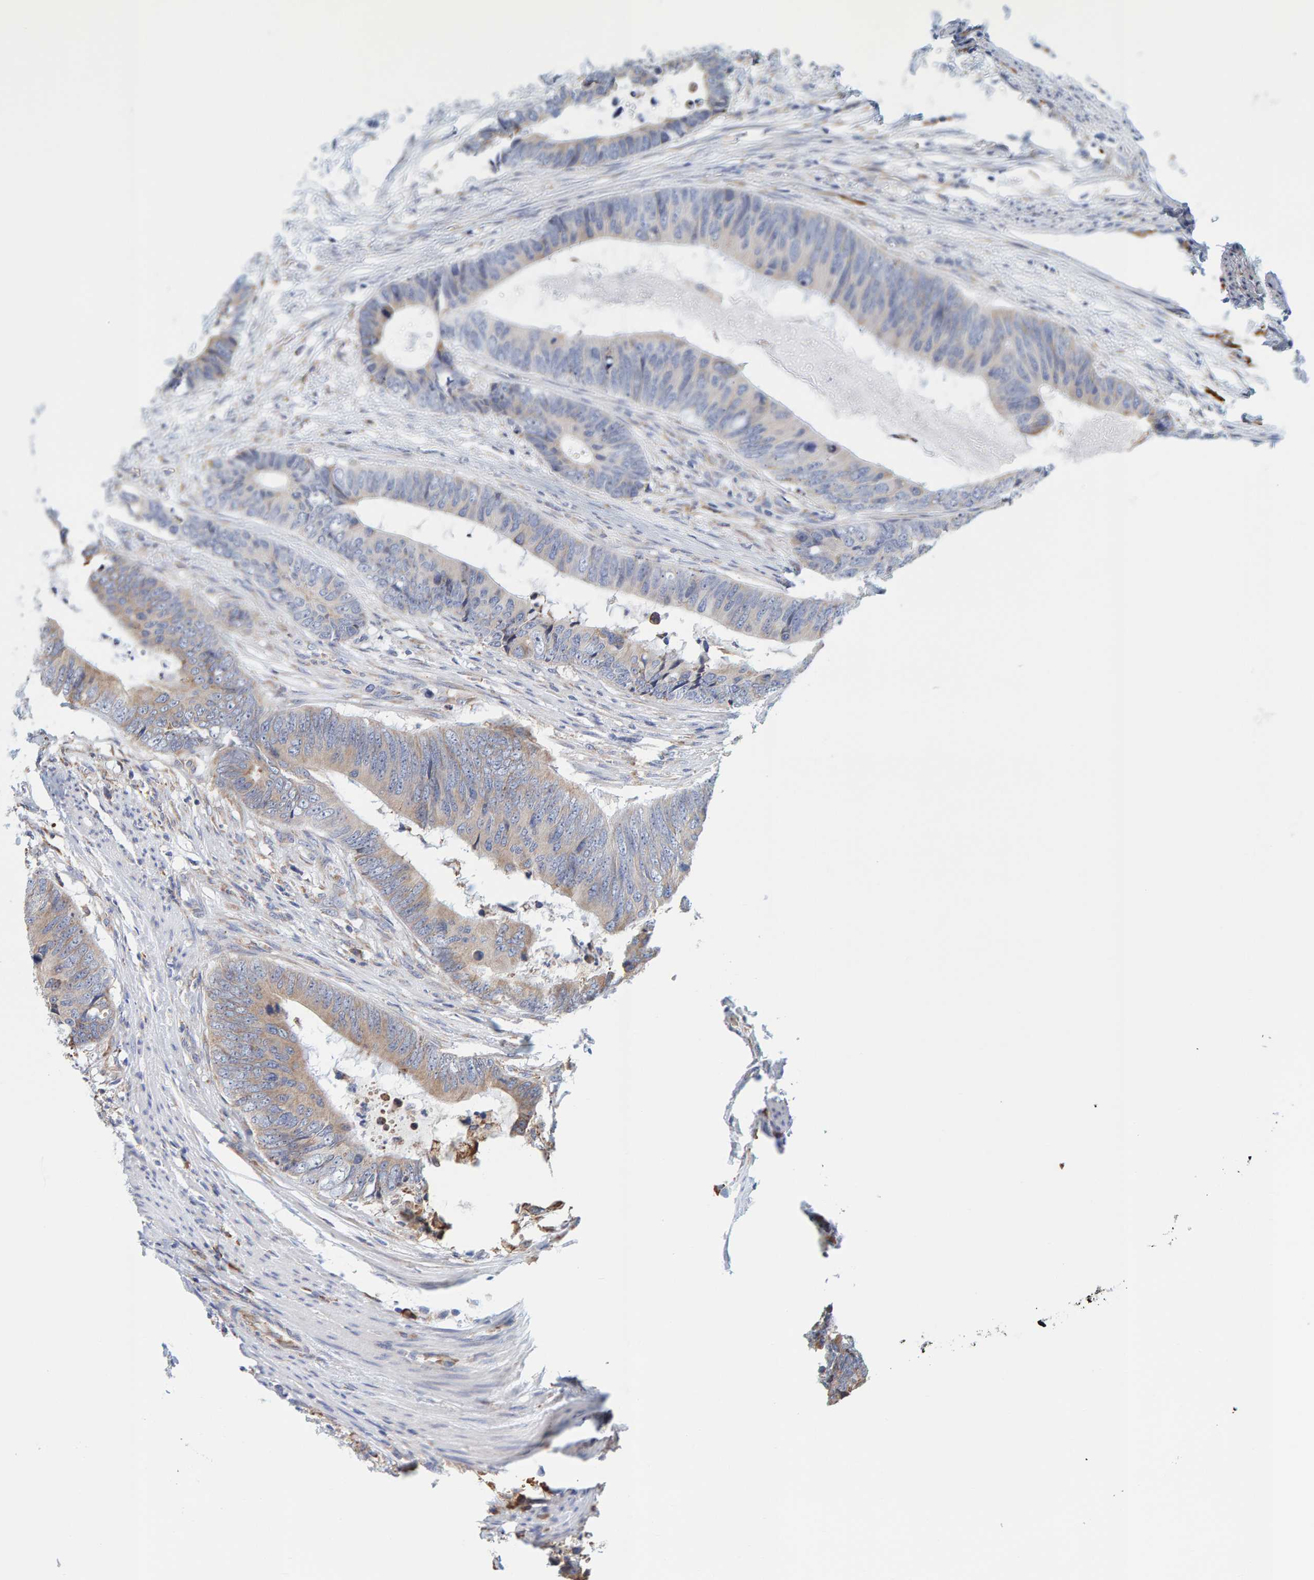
{"staining": {"intensity": "weak", "quantity": "<25%", "location": "cytoplasmic/membranous"}, "tissue": "colorectal cancer", "cell_type": "Tumor cells", "image_type": "cancer", "snomed": [{"axis": "morphology", "description": "Adenocarcinoma, NOS"}, {"axis": "topography", "description": "Colon"}], "caption": "There is no significant positivity in tumor cells of adenocarcinoma (colorectal). (DAB (3,3'-diaminobenzidine) immunohistochemistry (IHC) visualized using brightfield microscopy, high magnification).", "gene": "SGPL1", "patient": {"sex": "male", "age": 56}}